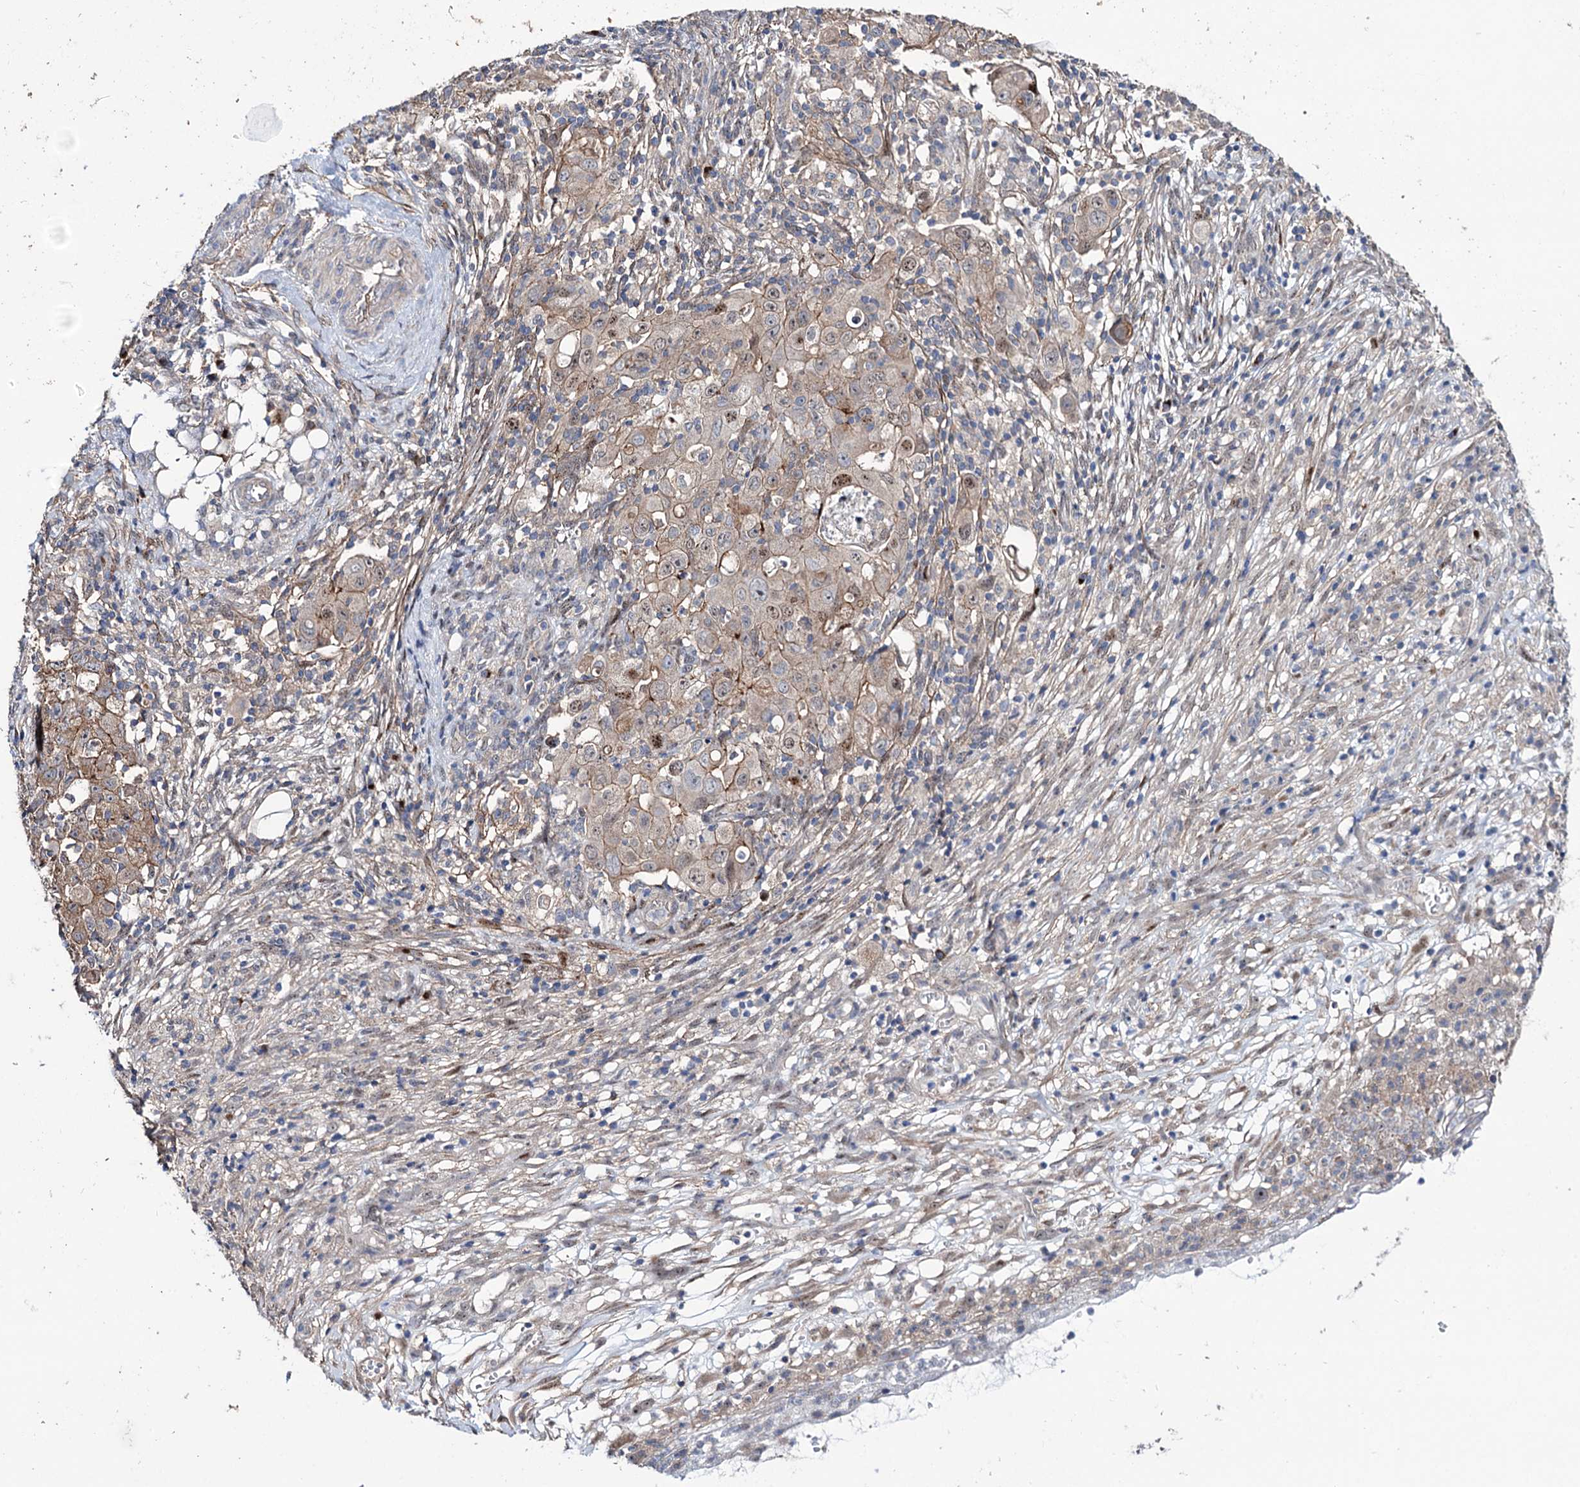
{"staining": {"intensity": "moderate", "quantity": ">75%", "location": "cytoplasmic/membranous"}, "tissue": "ovarian cancer", "cell_type": "Tumor cells", "image_type": "cancer", "snomed": [{"axis": "morphology", "description": "Carcinoma, endometroid"}, {"axis": "topography", "description": "Ovary"}], "caption": "DAB (3,3'-diaminobenzidine) immunohistochemical staining of ovarian cancer (endometroid carcinoma) shows moderate cytoplasmic/membranous protein expression in about >75% of tumor cells.", "gene": "SEC24A", "patient": {"sex": "female", "age": 42}}